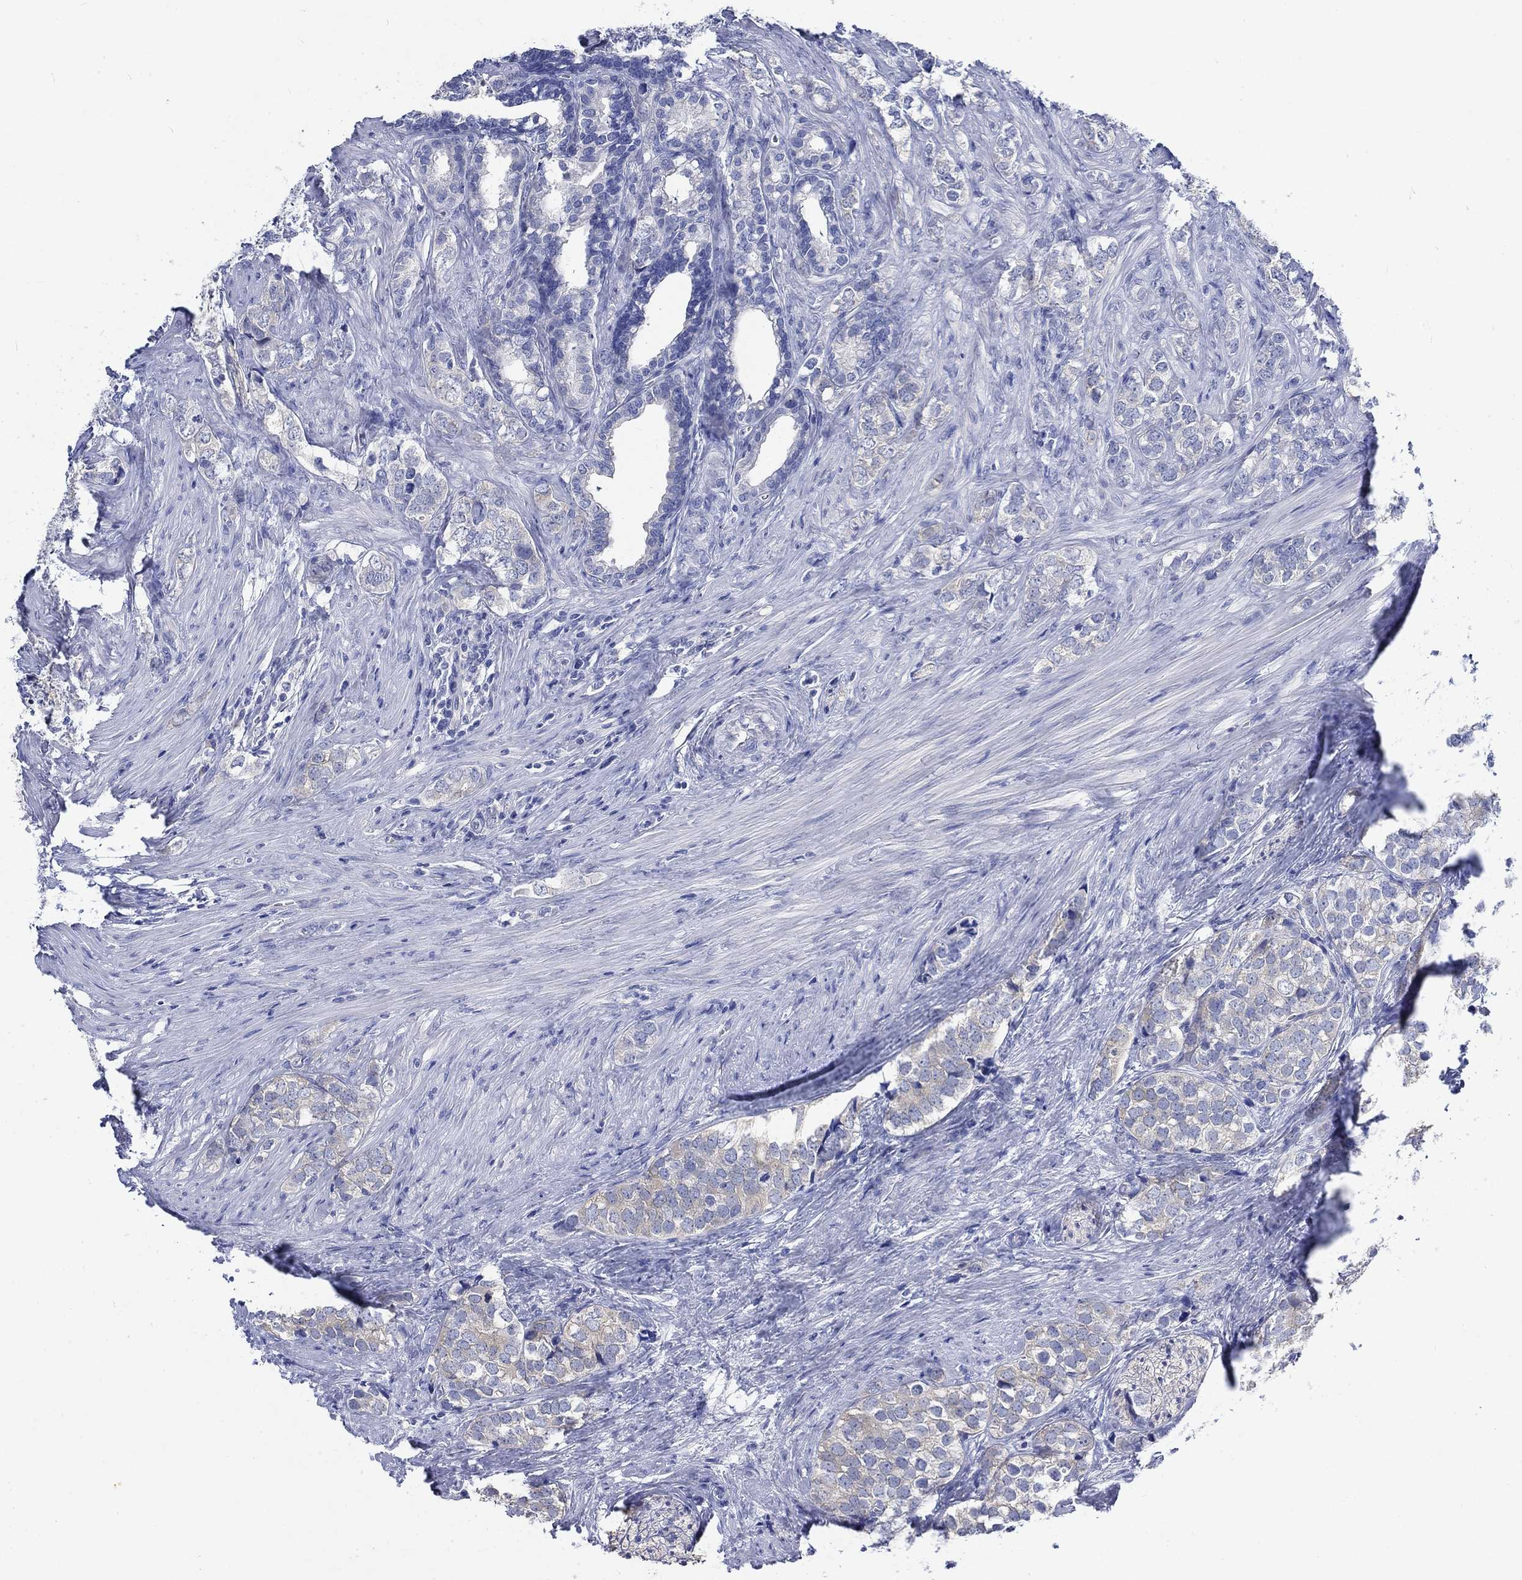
{"staining": {"intensity": "weak", "quantity": "<25%", "location": "cytoplasmic/membranous"}, "tissue": "prostate cancer", "cell_type": "Tumor cells", "image_type": "cancer", "snomed": [{"axis": "morphology", "description": "Adenocarcinoma, NOS"}, {"axis": "topography", "description": "Prostate and seminal vesicle, NOS"}], "caption": "An immunohistochemistry image of prostate cancer (adenocarcinoma) is shown. There is no staining in tumor cells of prostate cancer (adenocarcinoma).", "gene": "KCNA1", "patient": {"sex": "male", "age": 63}}